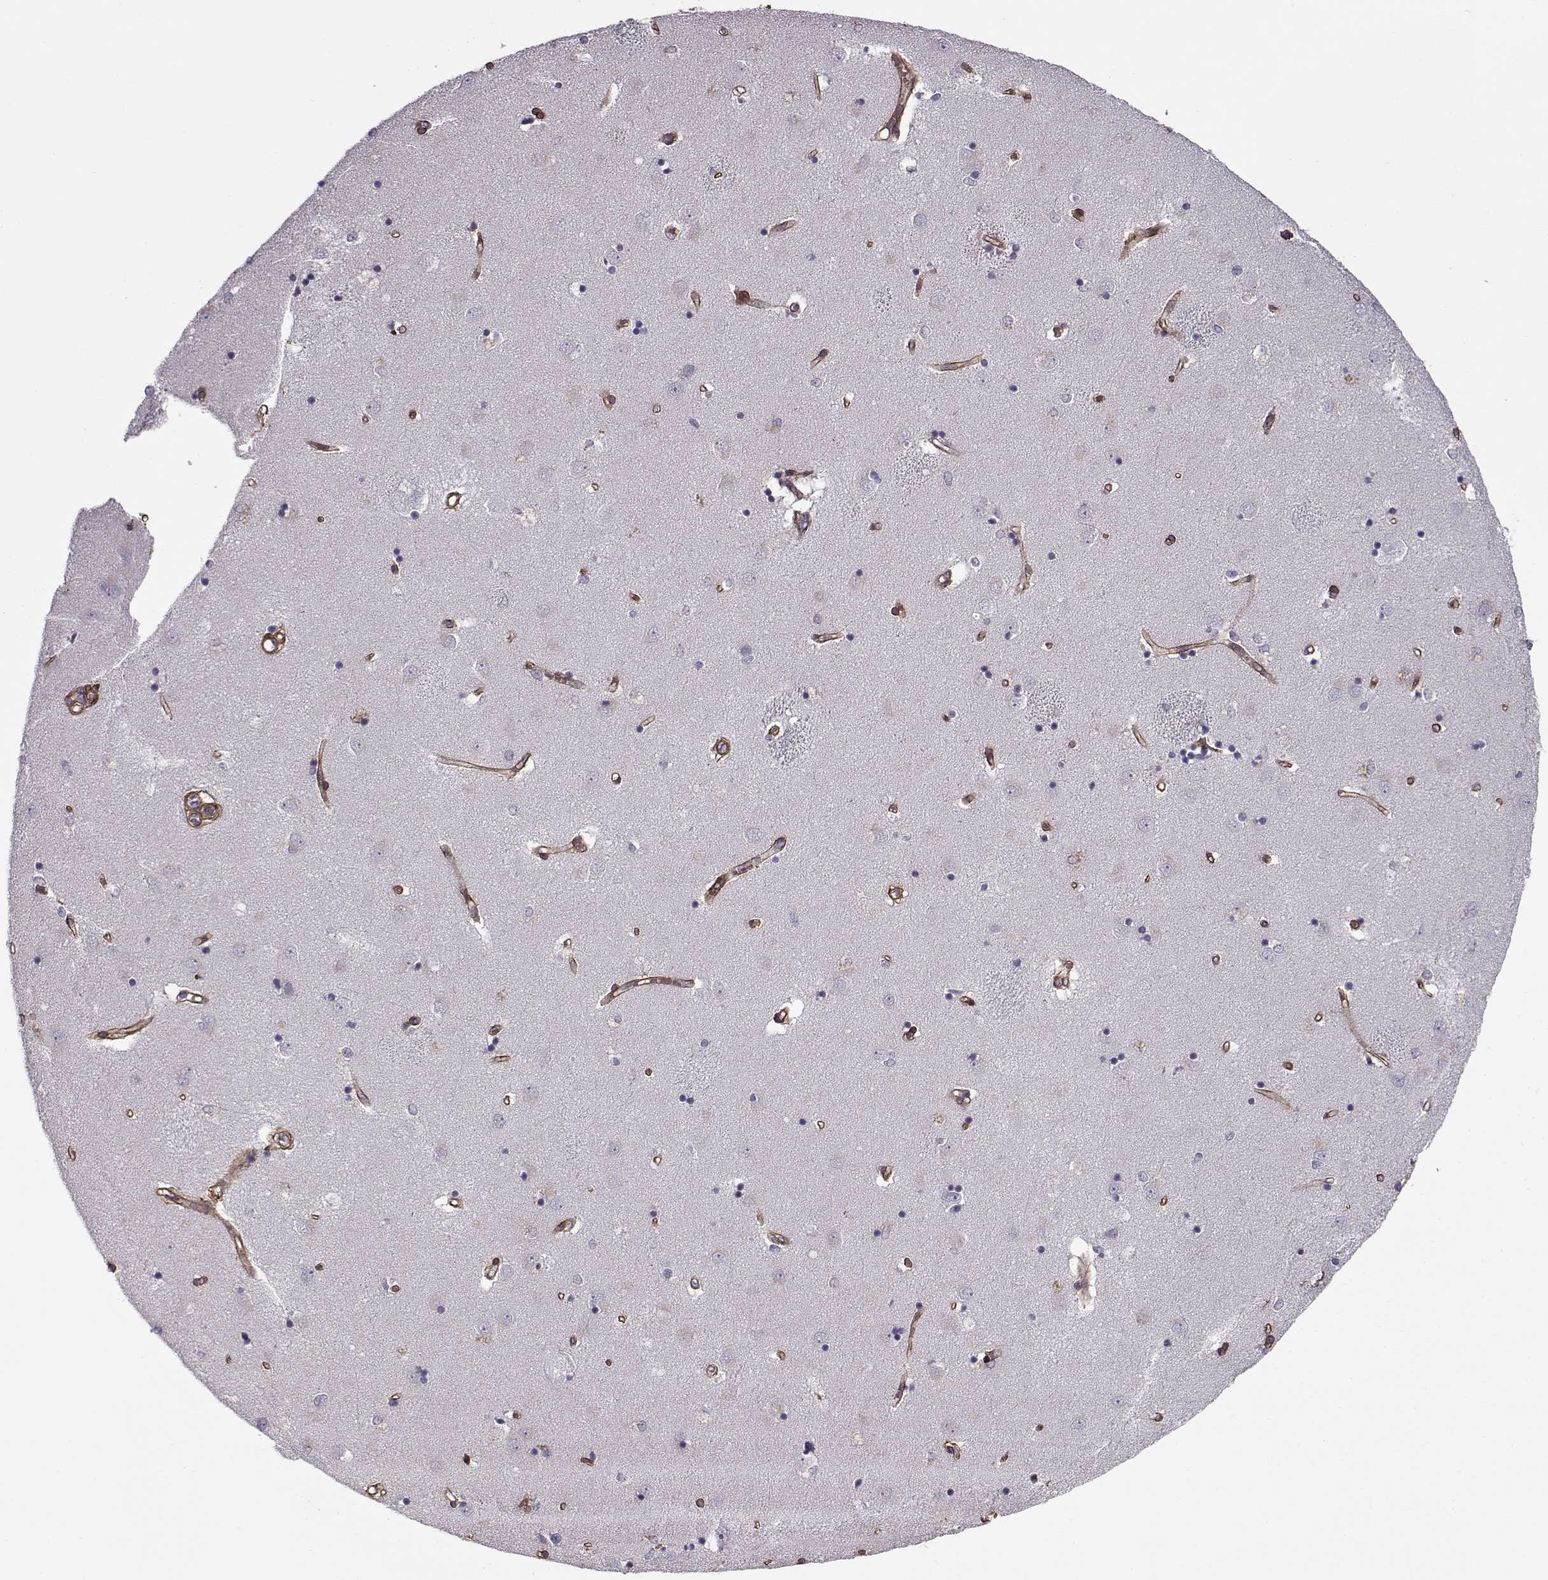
{"staining": {"intensity": "negative", "quantity": "none", "location": "none"}, "tissue": "caudate", "cell_type": "Glial cells", "image_type": "normal", "snomed": [{"axis": "morphology", "description": "Normal tissue, NOS"}, {"axis": "topography", "description": "Lateral ventricle wall"}], "caption": "IHC of benign human caudate reveals no positivity in glial cells. (Immunohistochemistry, brightfield microscopy, high magnification).", "gene": "LAMB2", "patient": {"sex": "male", "age": 54}}